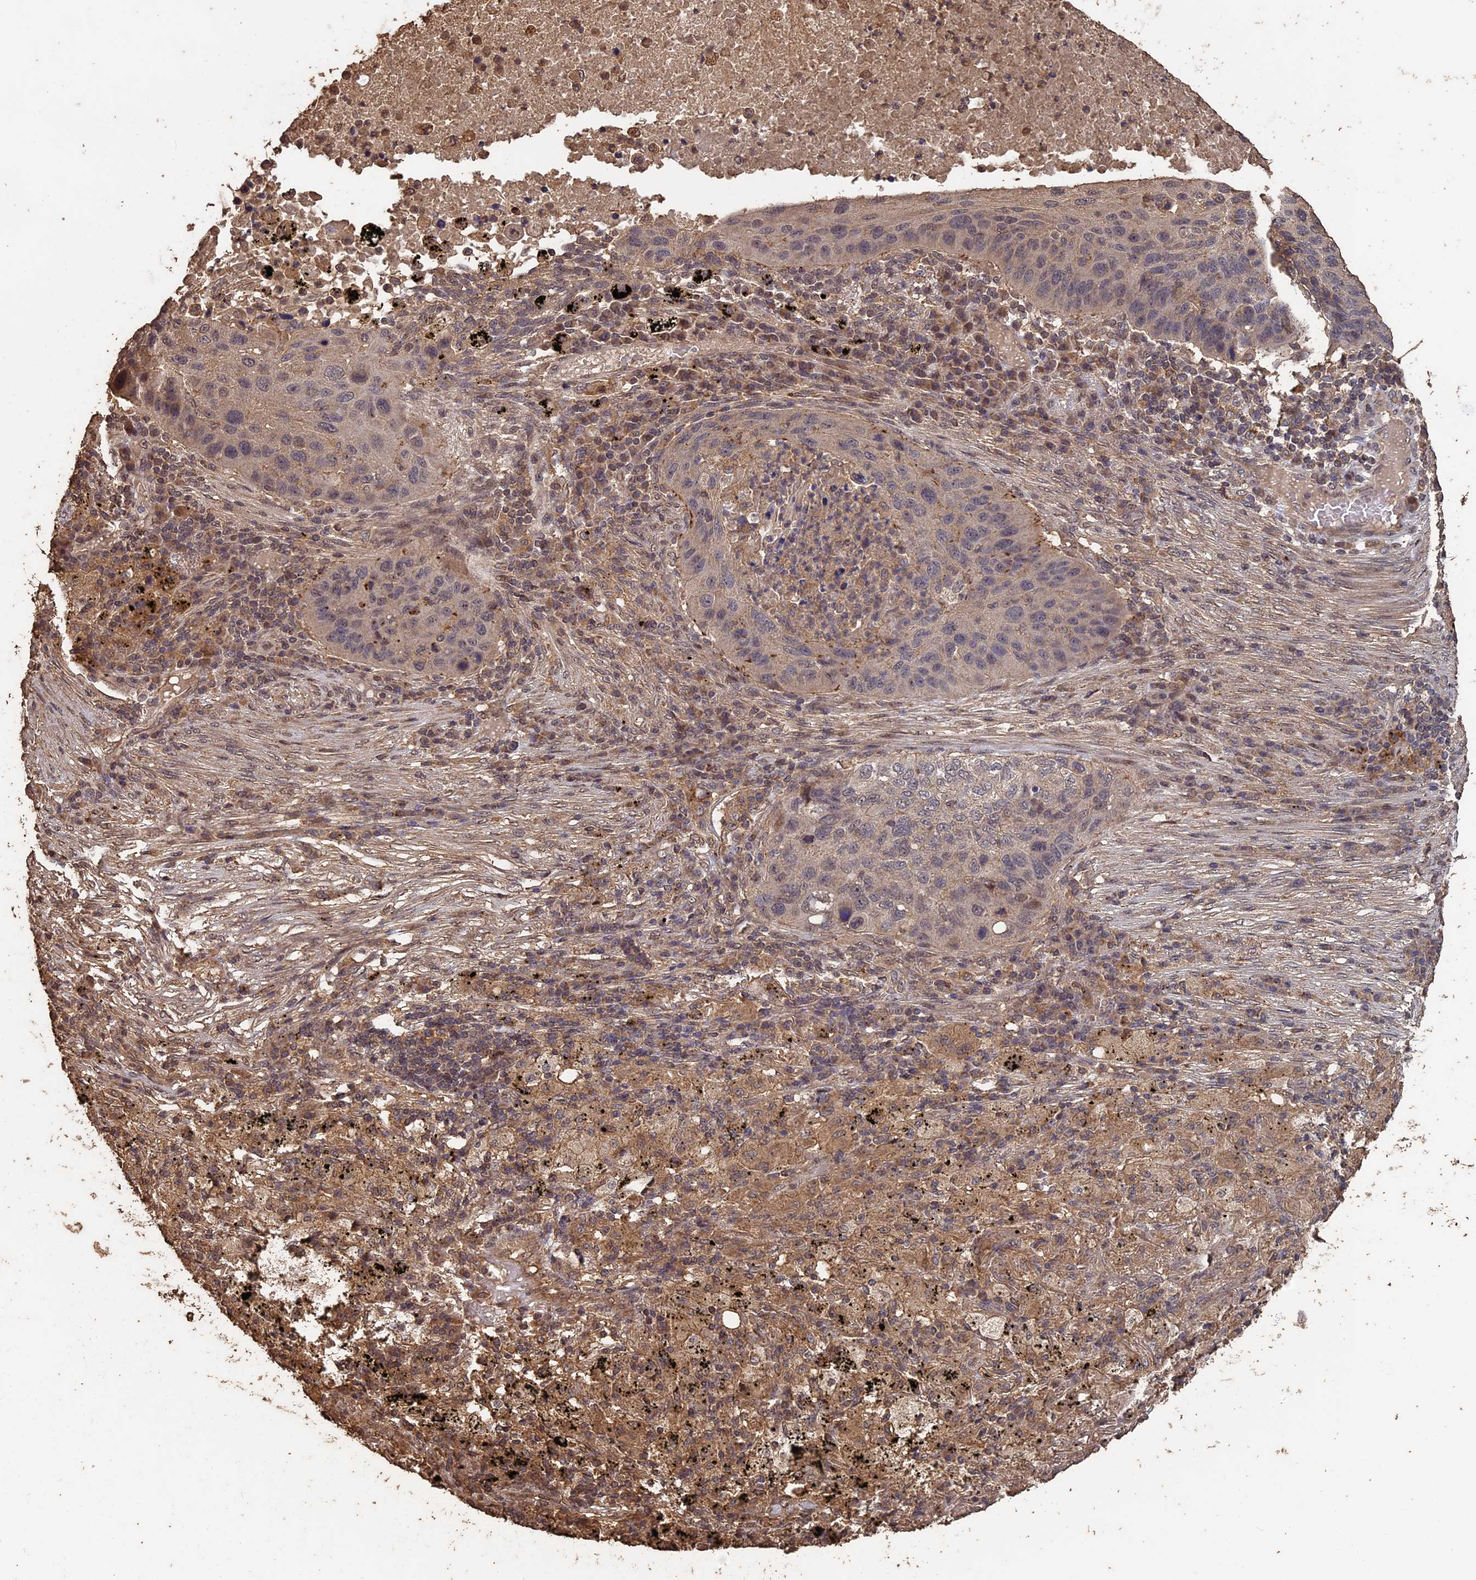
{"staining": {"intensity": "weak", "quantity": "<25%", "location": "nuclear"}, "tissue": "lung cancer", "cell_type": "Tumor cells", "image_type": "cancer", "snomed": [{"axis": "morphology", "description": "Squamous cell carcinoma, NOS"}, {"axis": "topography", "description": "Lung"}], "caption": "A high-resolution image shows IHC staining of squamous cell carcinoma (lung), which reveals no significant expression in tumor cells. Nuclei are stained in blue.", "gene": "HUNK", "patient": {"sex": "female", "age": 63}}